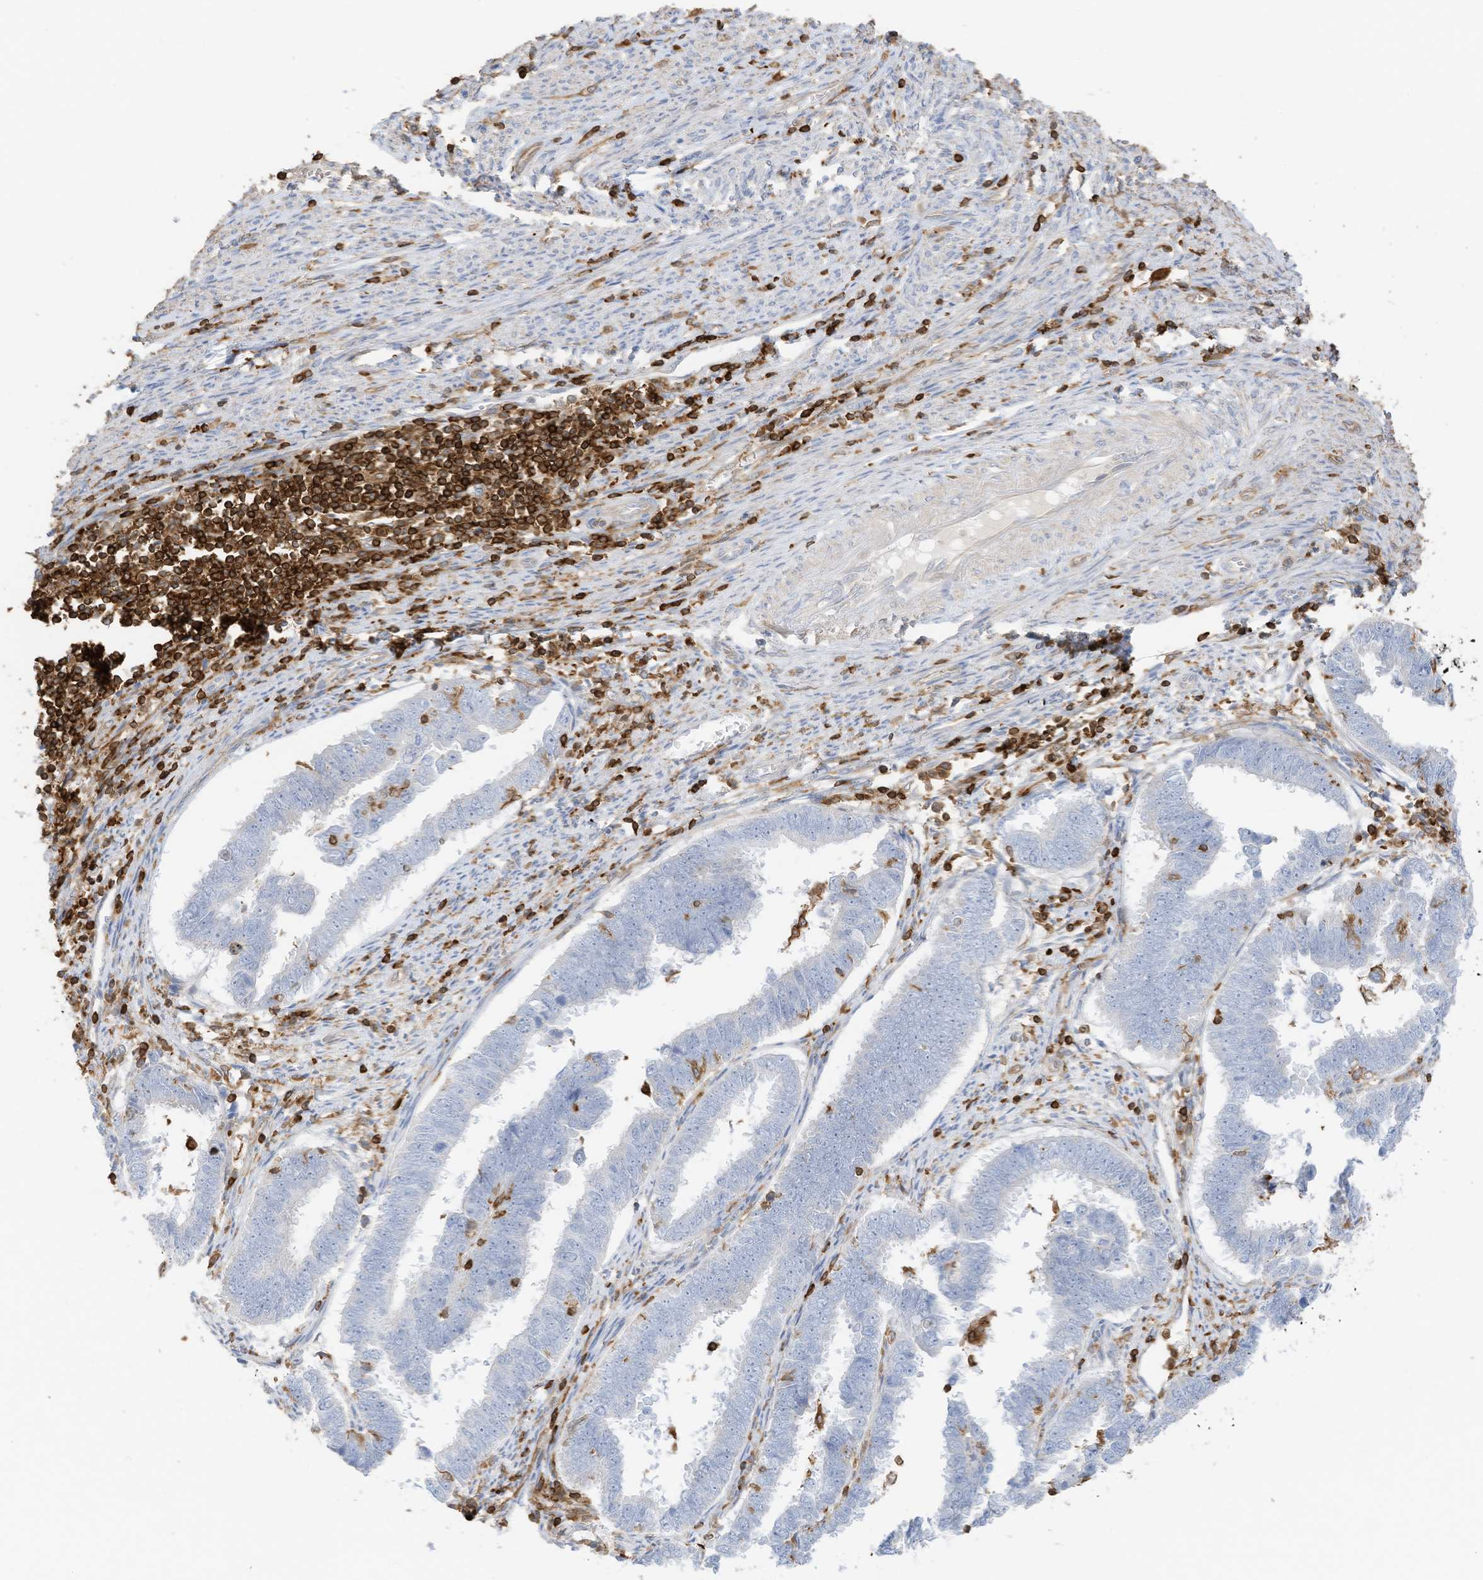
{"staining": {"intensity": "negative", "quantity": "none", "location": "none"}, "tissue": "endometrial cancer", "cell_type": "Tumor cells", "image_type": "cancer", "snomed": [{"axis": "morphology", "description": "Adenocarcinoma, NOS"}, {"axis": "topography", "description": "Endometrium"}], "caption": "The micrograph demonstrates no significant staining in tumor cells of endometrial adenocarcinoma.", "gene": "ARHGAP25", "patient": {"sex": "female", "age": 75}}